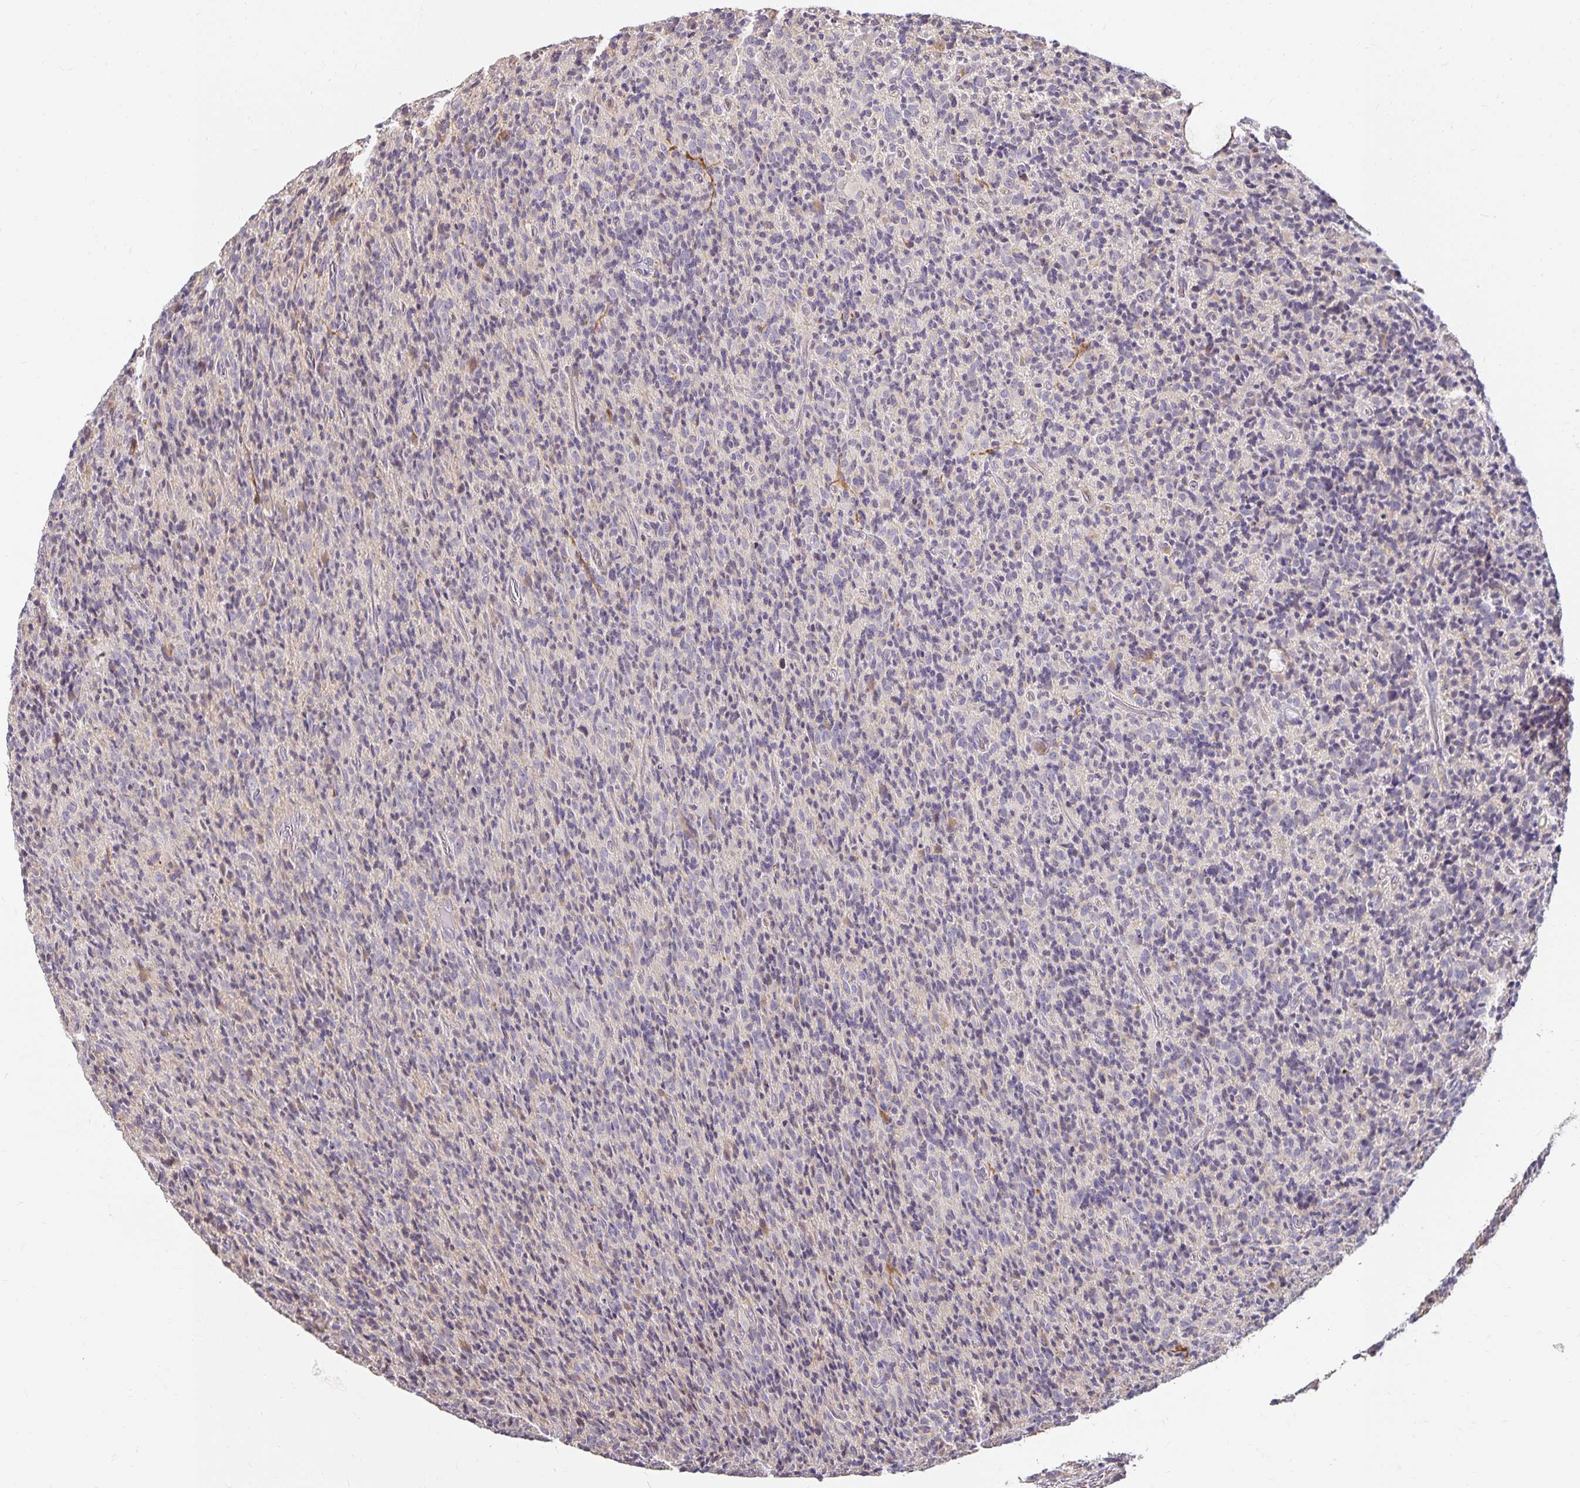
{"staining": {"intensity": "negative", "quantity": "none", "location": "none"}, "tissue": "glioma", "cell_type": "Tumor cells", "image_type": "cancer", "snomed": [{"axis": "morphology", "description": "Glioma, malignant, High grade"}, {"axis": "topography", "description": "Brain"}], "caption": "Human malignant high-grade glioma stained for a protein using immunohistochemistry (IHC) demonstrates no staining in tumor cells.", "gene": "CST6", "patient": {"sex": "male", "age": 76}}